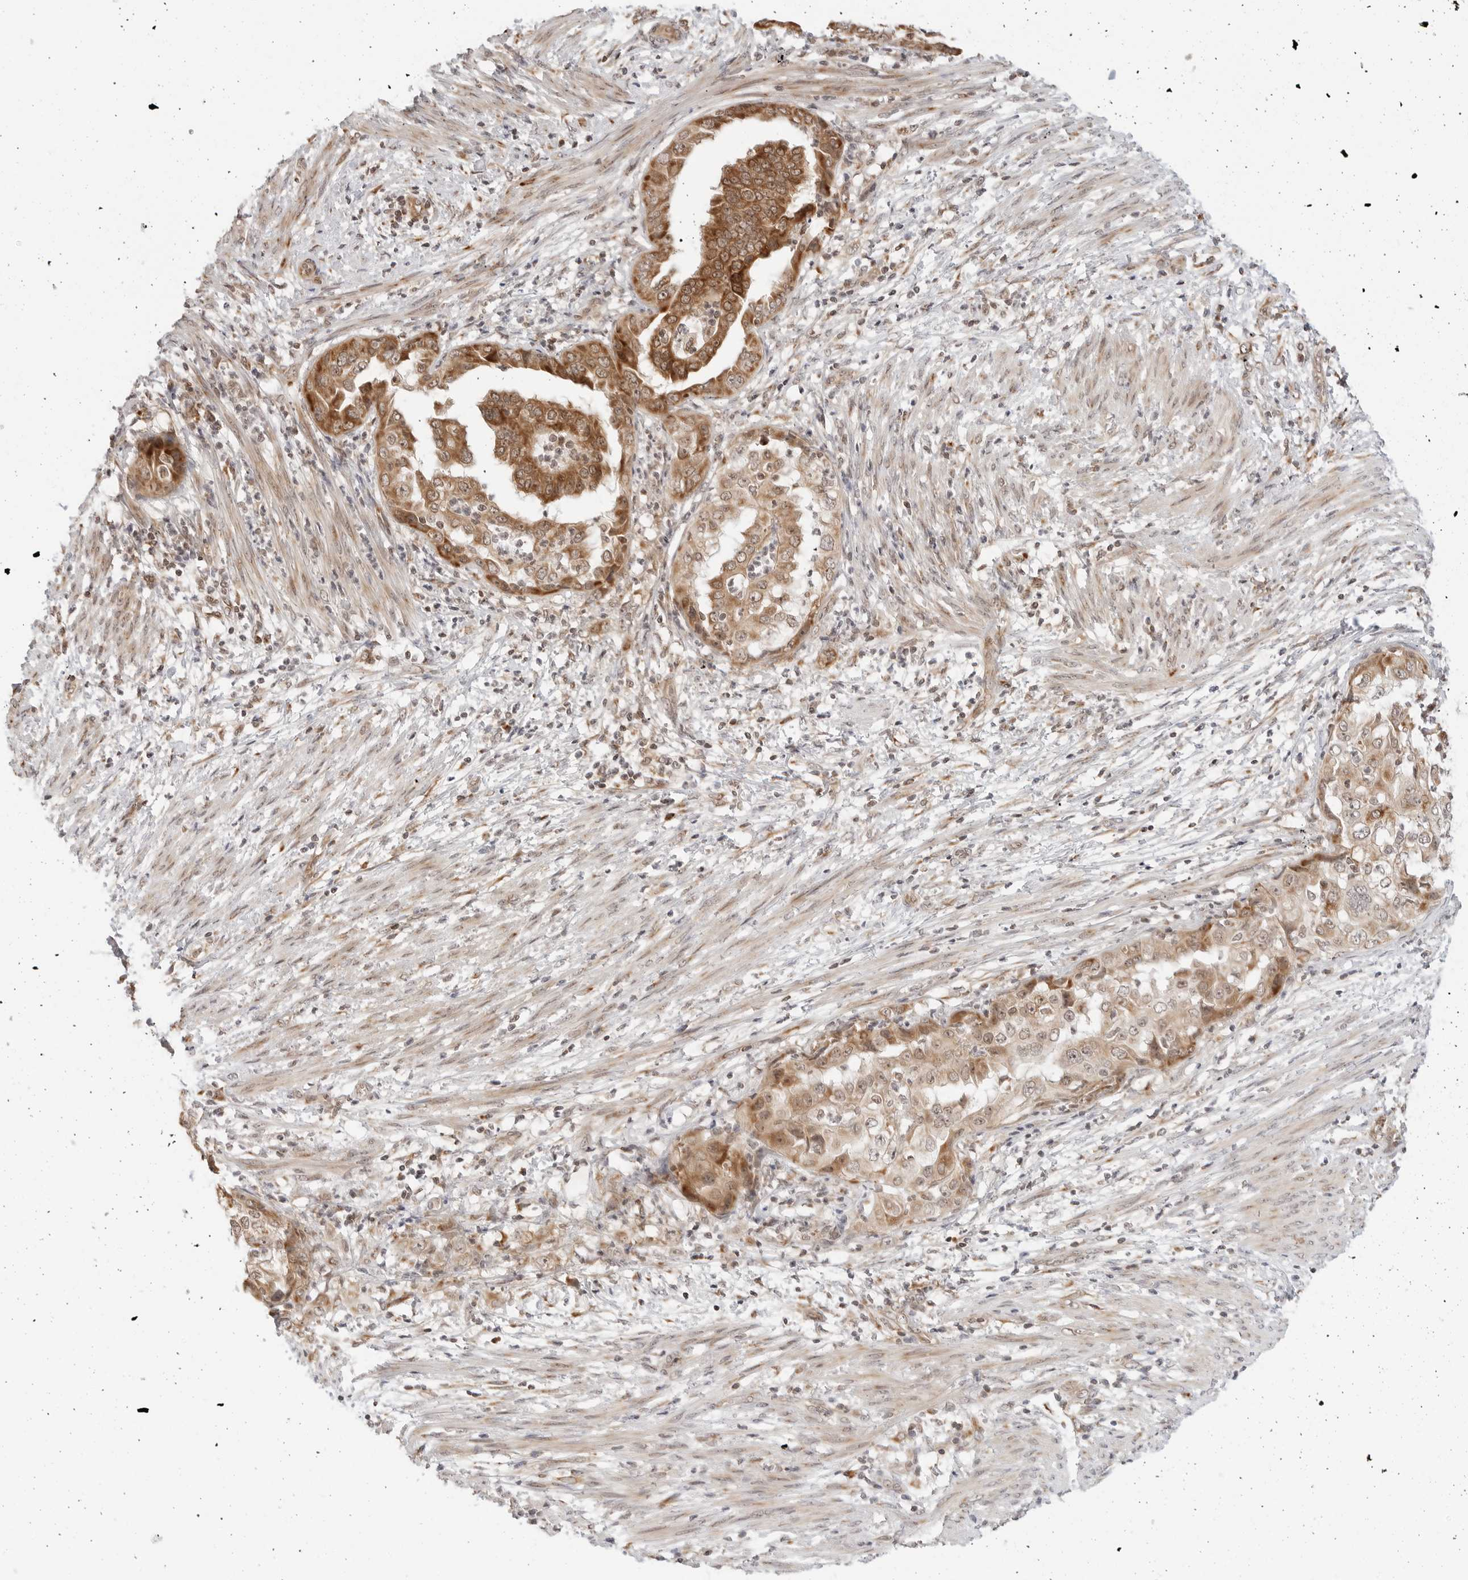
{"staining": {"intensity": "moderate", "quantity": ">75%", "location": "cytoplasmic/membranous"}, "tissue": "endometrial cancer", "cell_type": "Tumor cells", "image_type": "cancer", "snomed": [{"axis": "morphology", "description": "Adenocarcinoma, NOS"}, {"axis": "topography", "description": "Endometrium"}], "caption": "IHC (DAB) staining of adenocarcinoma (endometrial) displays moderate cytoplasmic/membranous protein expression in approximately >75% of tumor cells. Nuclei are stained in blue.", "gene": "POLR3GL", "patient": {"sex": "female", "age": 85}}